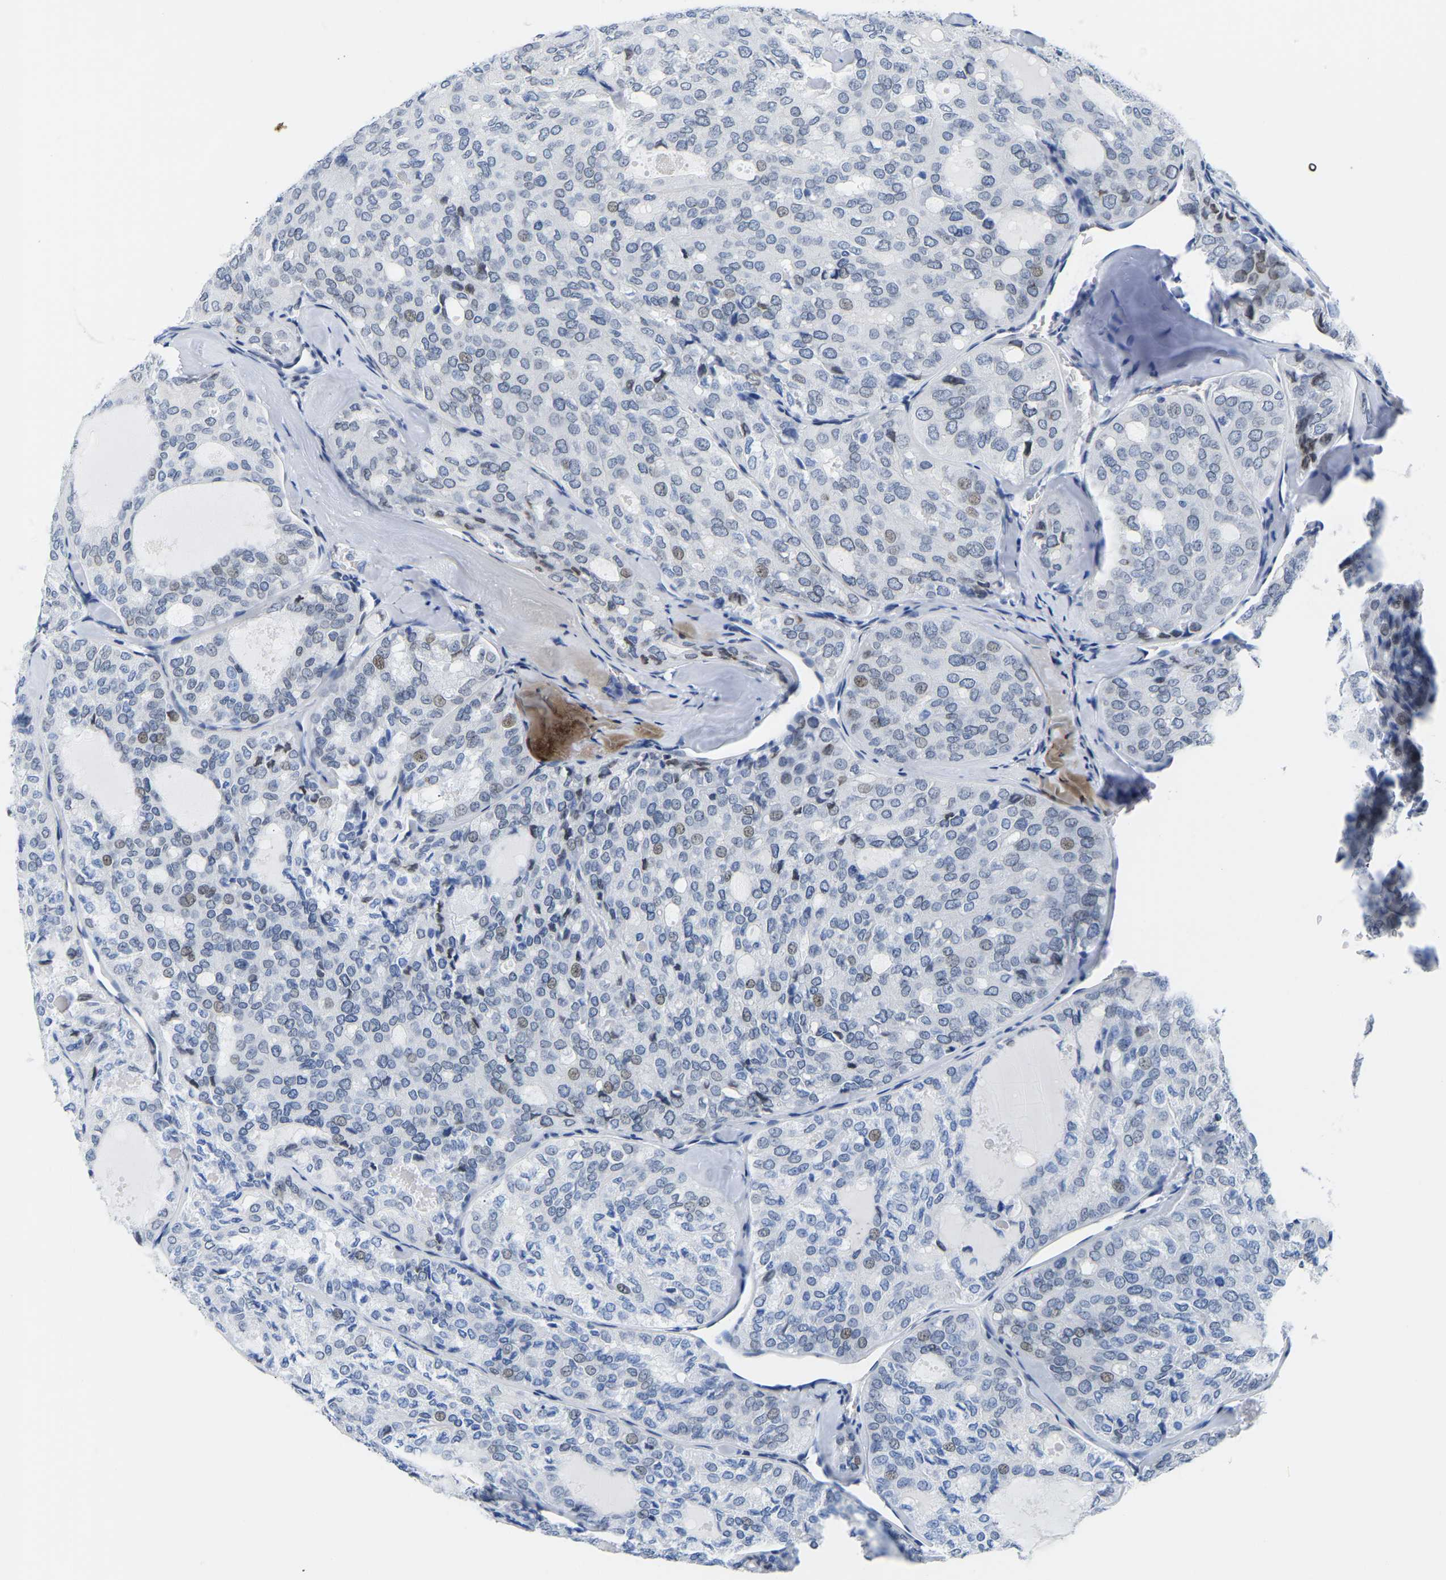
{"staining": {"intensity": "weak", "quantity": "<25%", "location": "nuclear"}, "tissue": "thyroid cancer", "cell_type": "Tumor cells", "image_type": "cancer", "snomed": [{"axis": "morphology", "description": "Follicular adenoma carcinoma, NOS"}, {"axis": "topography", "description": "Thyroid gland"}], "caption": "A photomicrograph of thyroid cancer stained for a protein reveals no brown staining in tumor cells.", "gene": "UPK3A", "patient": {"sex": "male", "age": 75}}